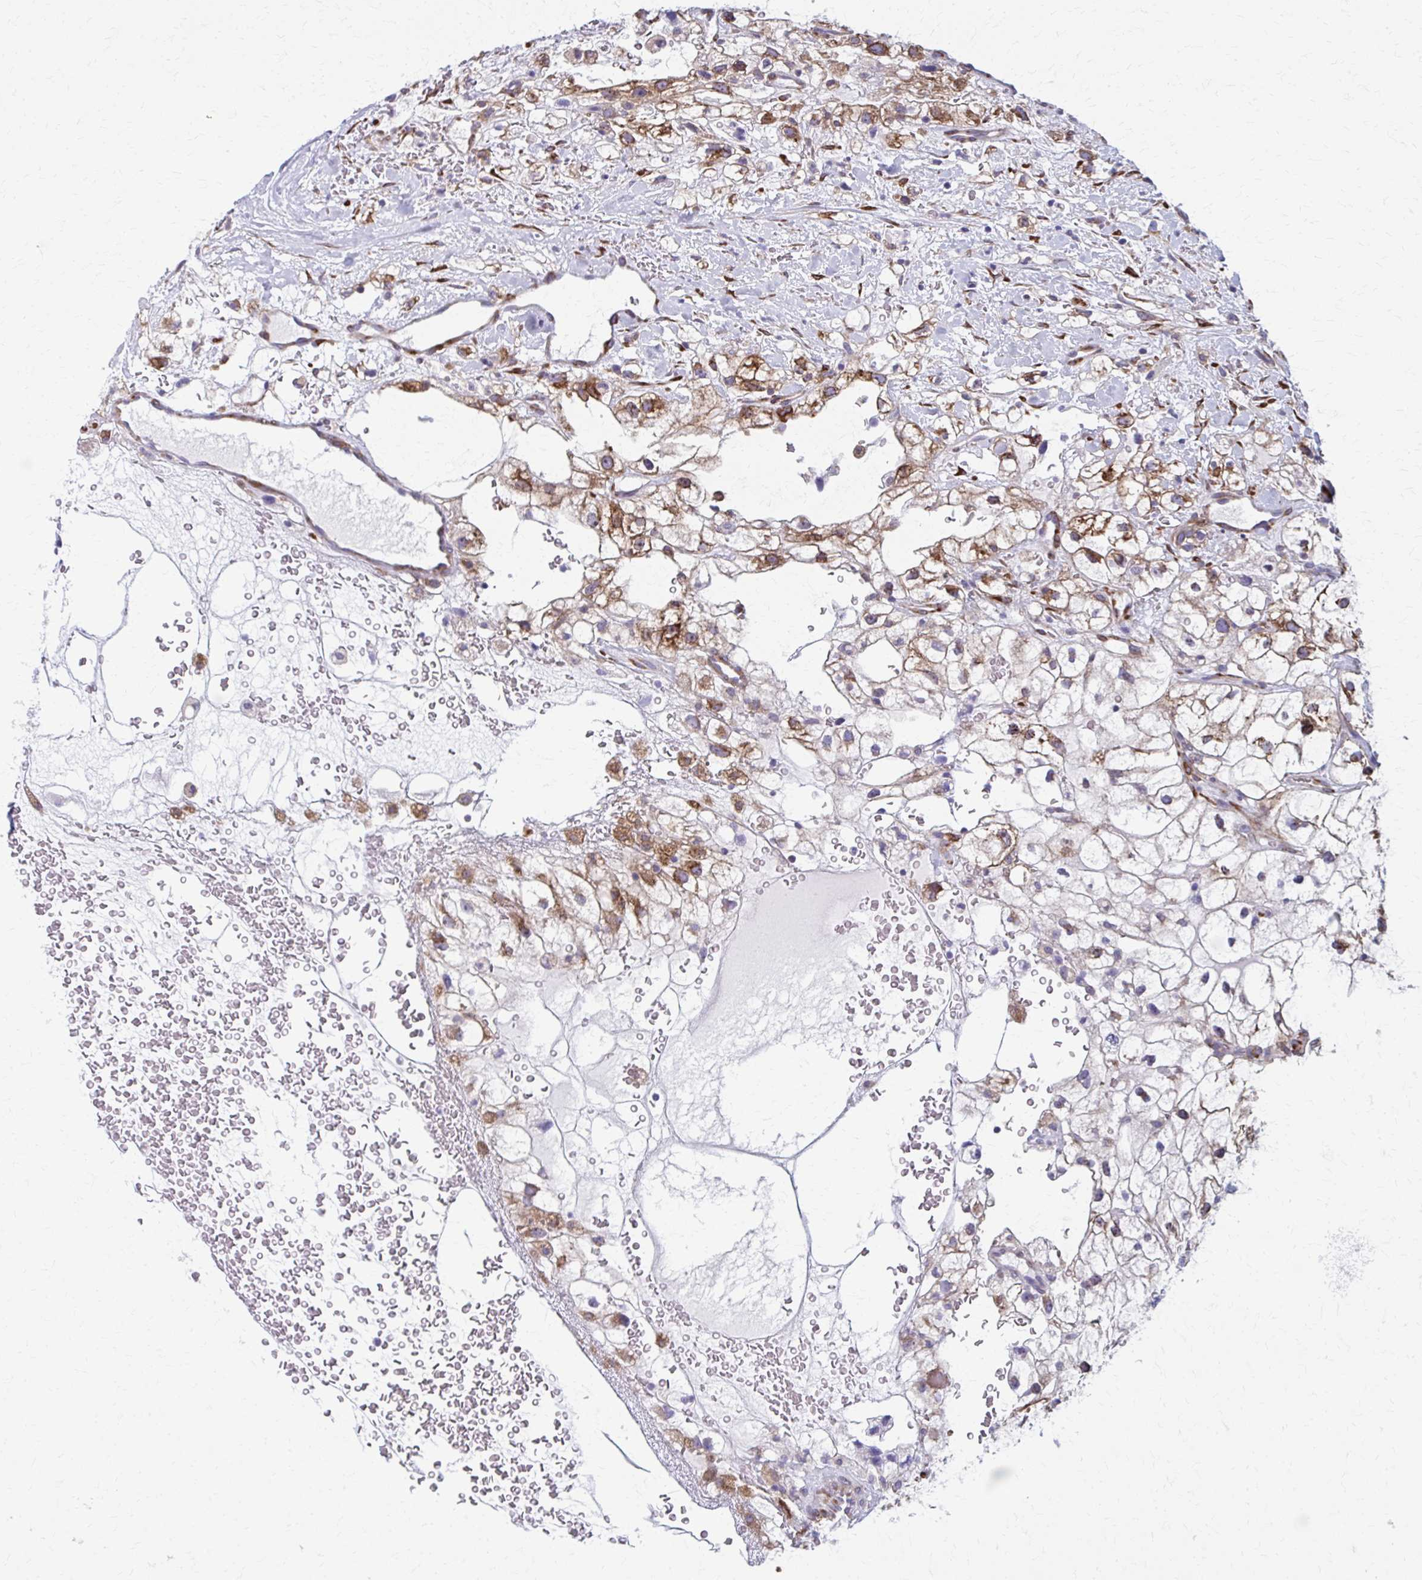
{"staining": {"intensity": "moderate", "quantity": ">75%", "location": "cytoplasmic/membranous"}, "tissue": "renal cancer", "cell_type": "Tumor cells", "image_type": "cancer", "snomed": [{"axis": "morphology", "description": "Adenocarcinoma, NOS"}, {"axis": "topography", "description": "Kidney"}], "caption": "Renal cancer stained with a brown dye shows moderate cytoplasmic/membranous positive expression in approximately >75% of tumor cells.", "gene": "SPATS2L", "patient": {"sex": "male", "age": 59}}